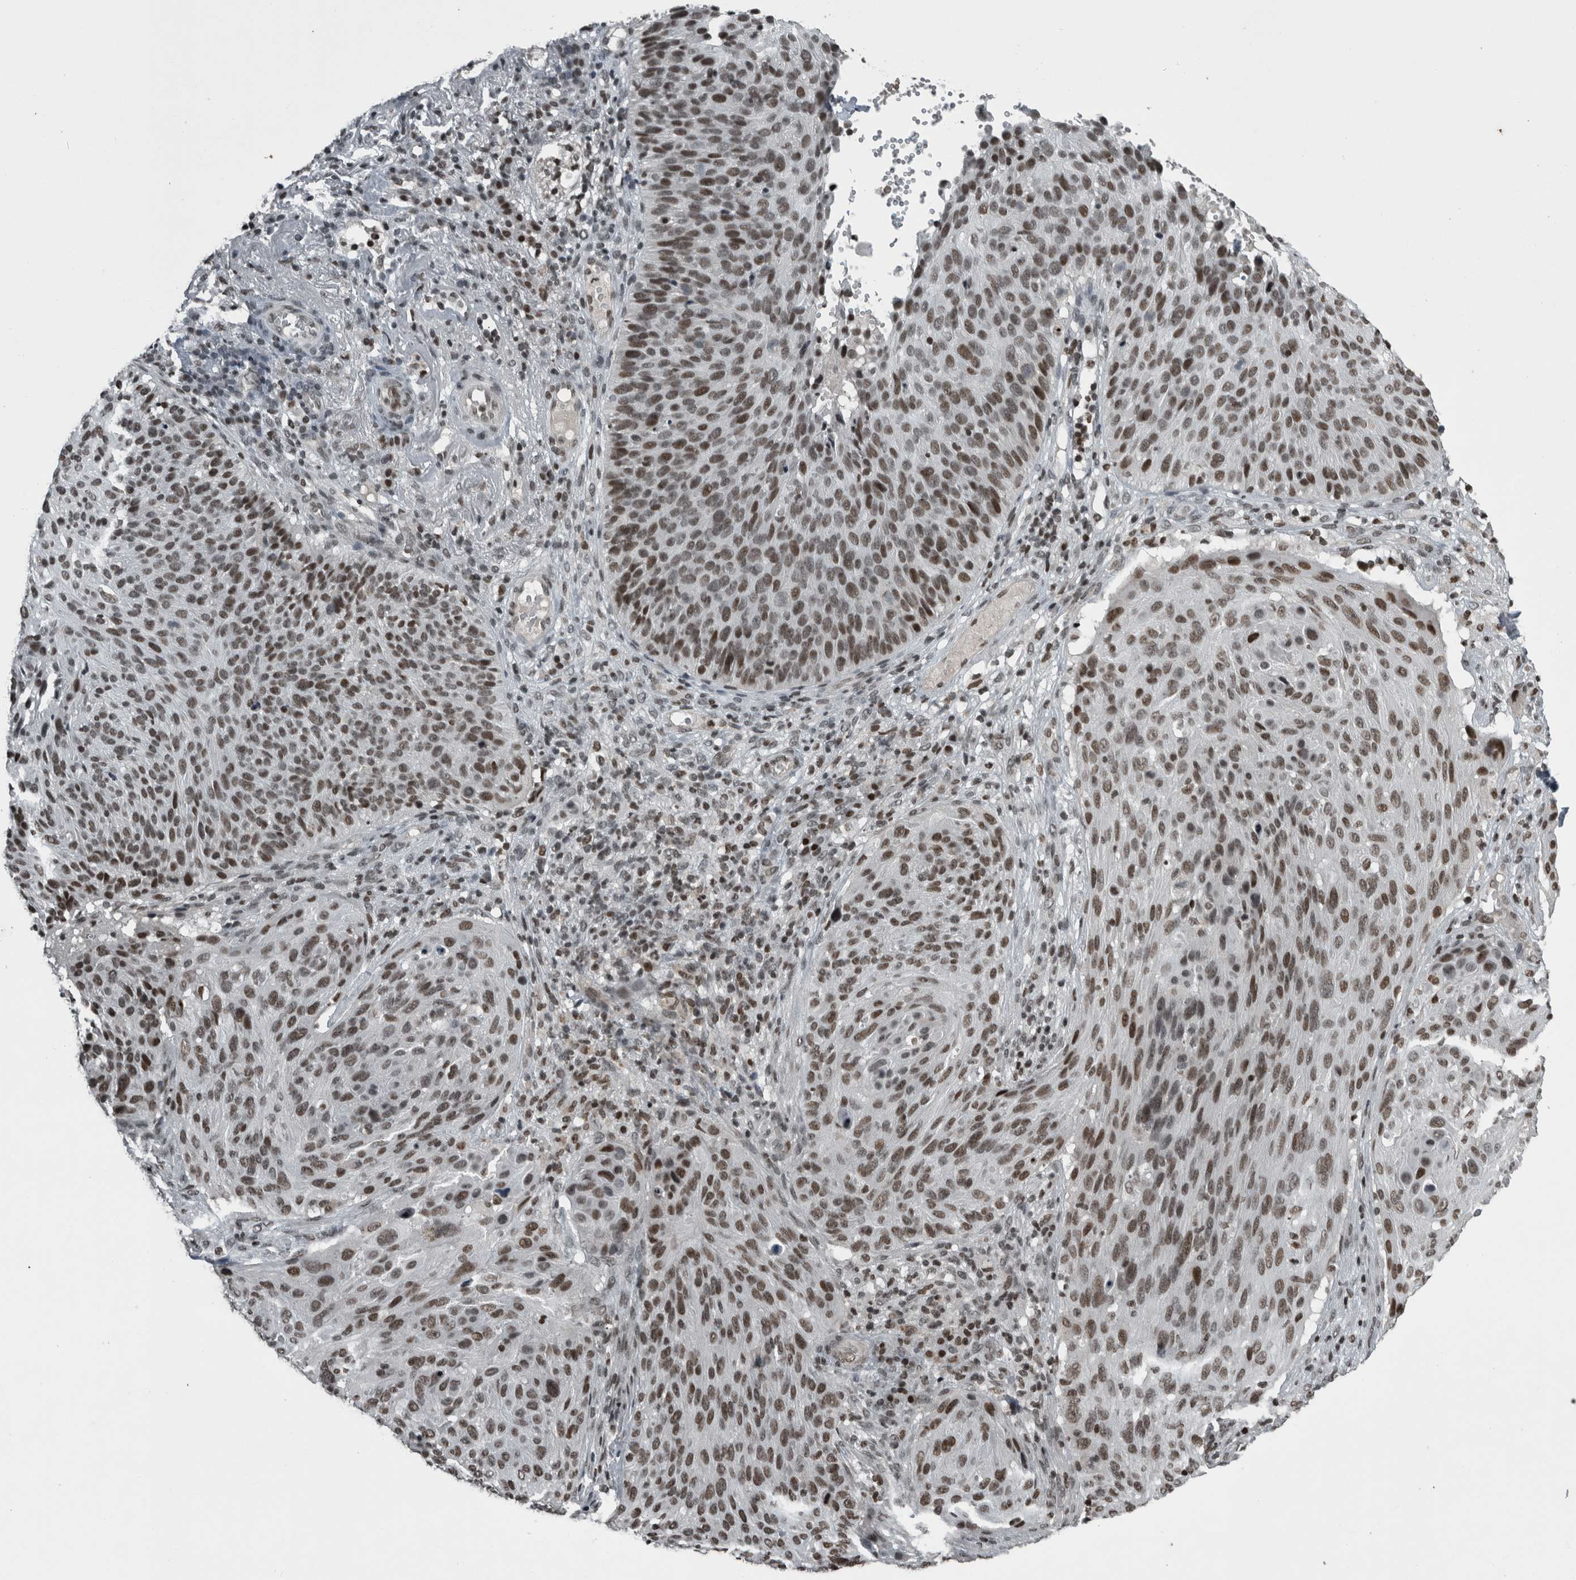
{"staining": {"intensity": "moderate", "quantity": ">75%", "location": "nuclear"}, "tissue": "cervical cancer", "cell_type": "Tumor cells", "image_type": "cancer", "snomed": [{"axis": "morphology", "description": "Squamous cell carcinoma, NOS"}, {"axis": "topography", "description": "Cervix"}], "caption": "Squamous cell carcinoma (cervical) stained with DAB immunohistochemistry shows medium levels of moderate nuclear expression in approximately >75% of tumor cells.", "gene": "UNC50", "patient": {"sex": "female", "age": 74}}